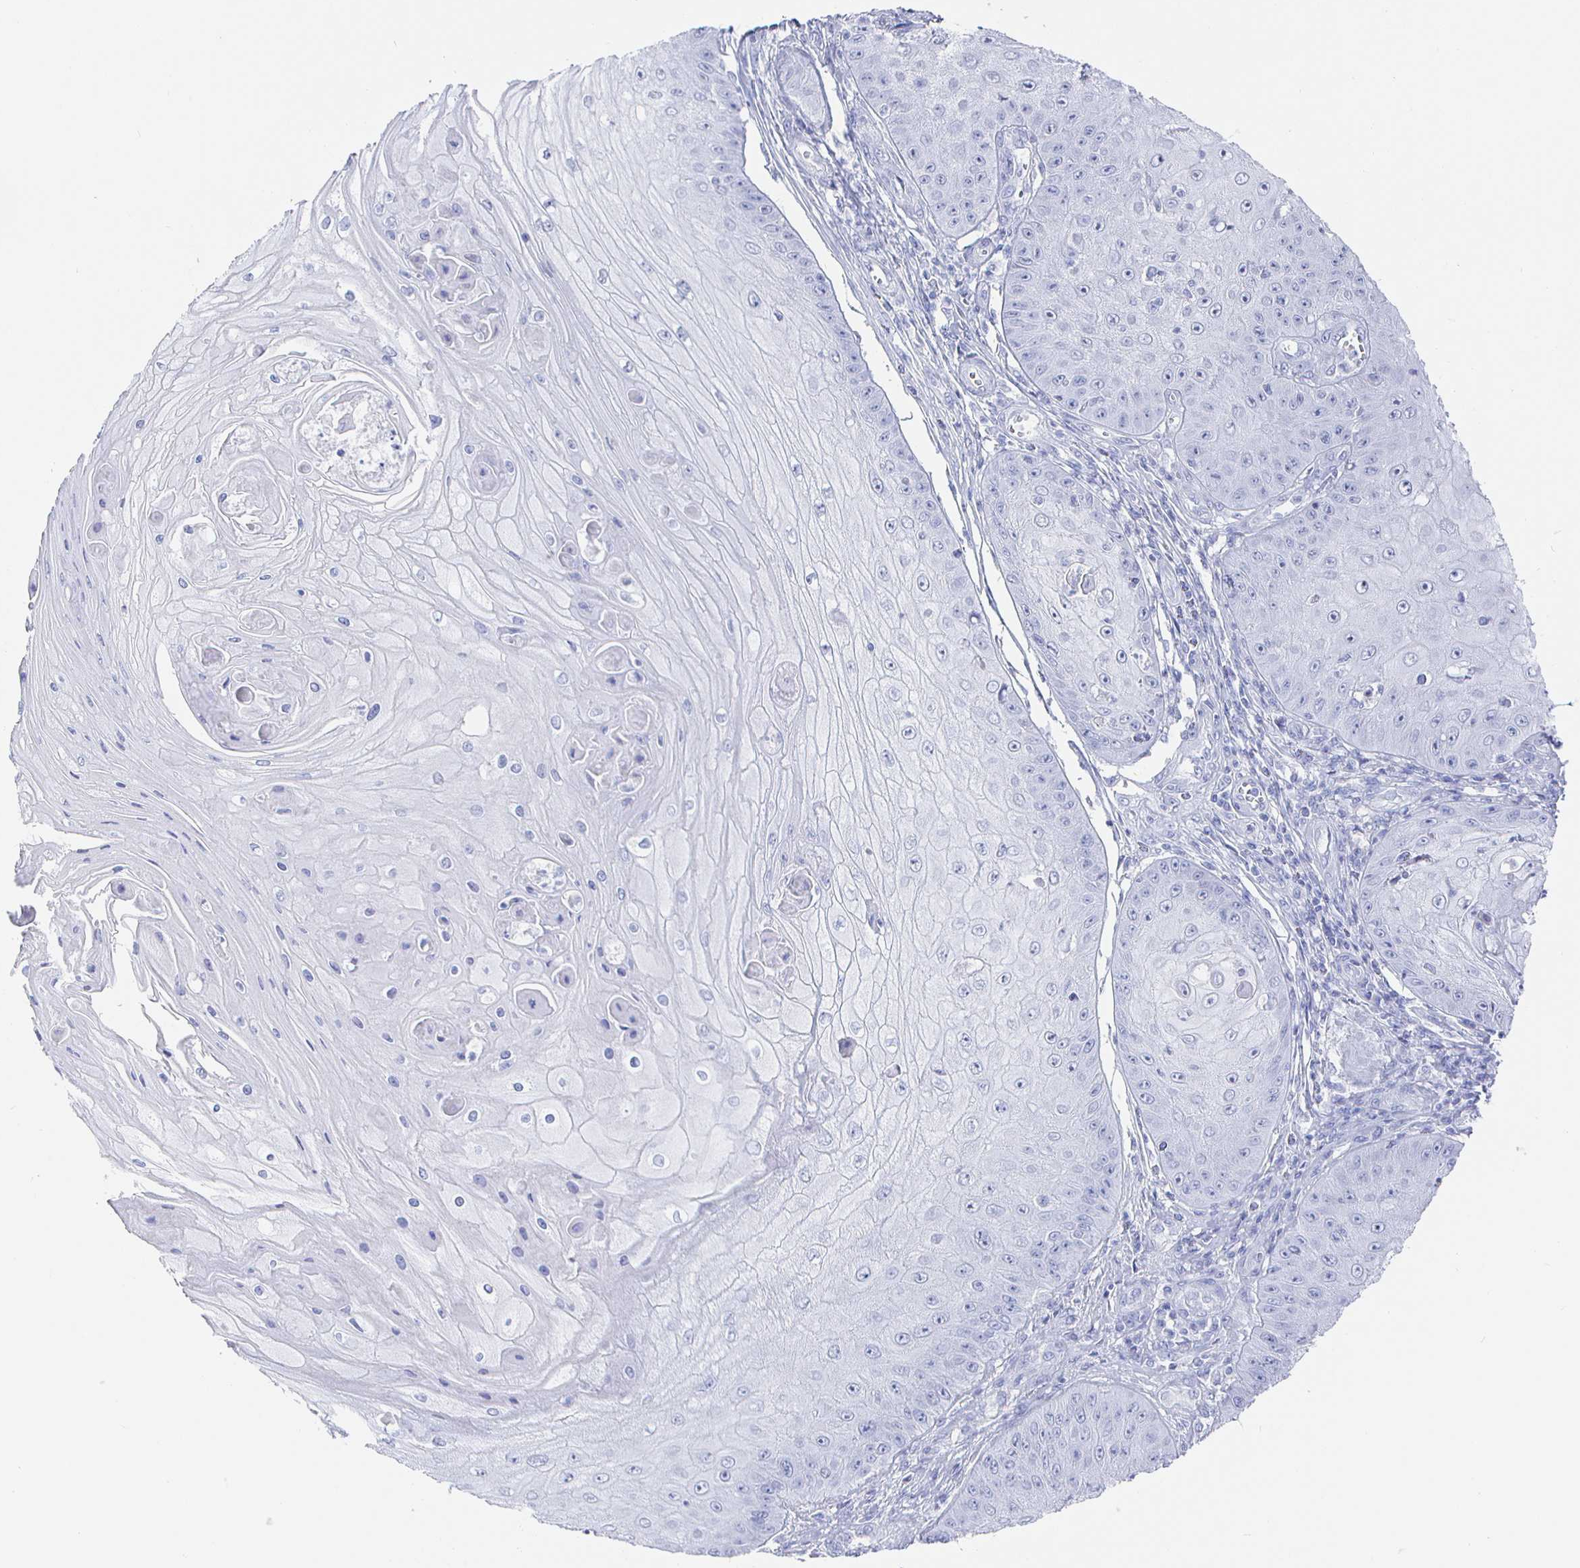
{"staining": {"intensity": "negative", "quantity": "none", "location": "none"}, "tissue": "skin cancer", "cell_type": "Tumor cells", "image_type": "cancer", "snomed": [{"axis": "morphology", "description": "Squamous cell carcinoma, NOS"}, {"axis": "topography", "description": "Skin"}], "caption": "Immunohistochemical staining of human skin squamous cell carcinoma demonstrates no significant expression in tumor cells.", "gene": "CLCA1", "patient": {"sex": "male", "age": 70}}